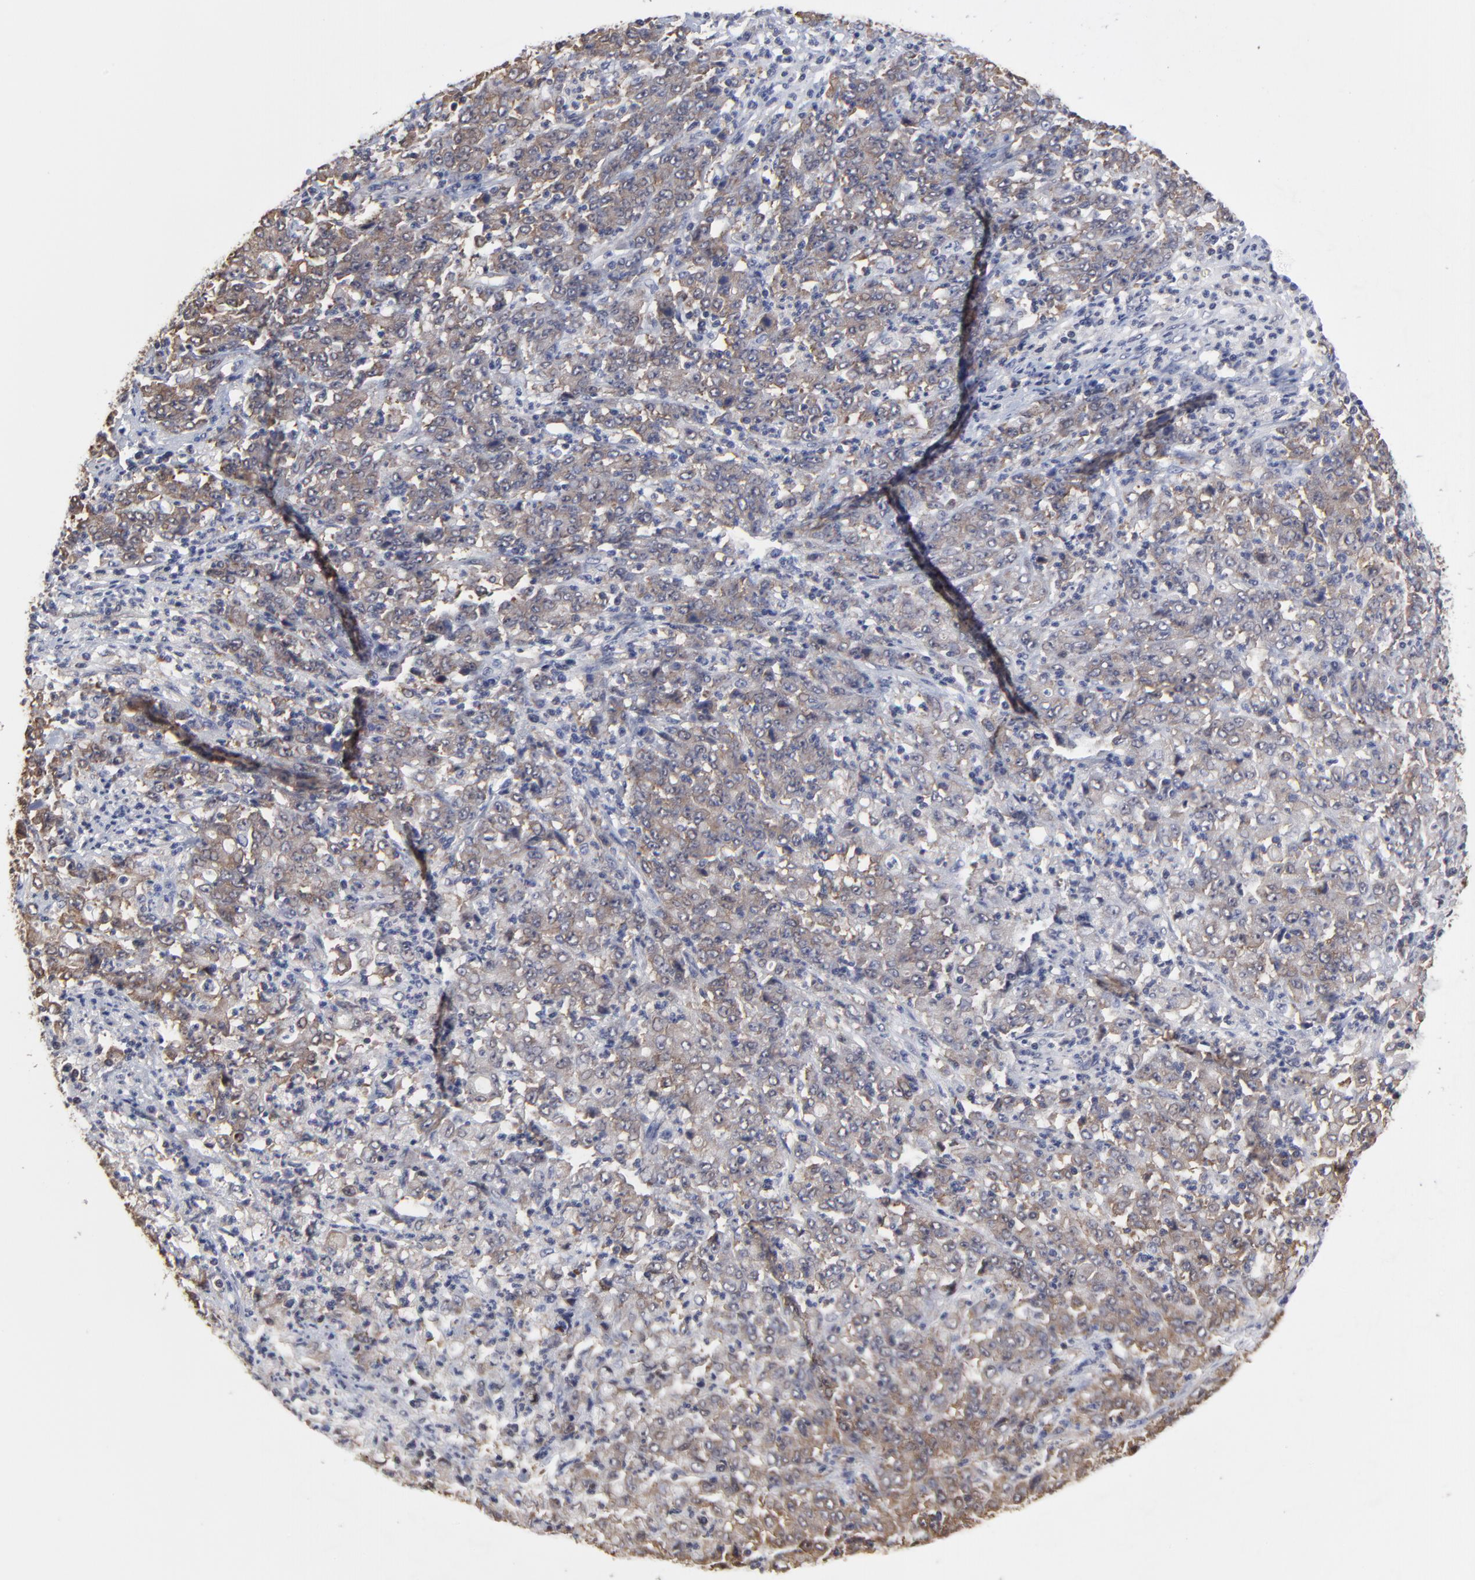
{"staining": {"intensity": "weak", "quantity": ">75%", "location": "cytoplasmic/membranous"}, "tissue": "stomach cancer", "cell_type": "Tumor cells", "image_type": "cancer", "snomed": [{"axis": "morphology", "description": "Adenocarcinoma, NOS"}, {"axis": "topography", "description": "Stomach, lower"}], "caption": "Stomach cancer (adenocarcinoma) stained with IHC shows weak cytoplasmic/membranous expression in approximately >75% of tumor cells. The staining was performed using DAB (3,3'-diaminobenzidine), with brown indicating positive protein expression. Nuclei are stained blue with hematoxylin.", "gene": "CCT2", "patient": {"sex": "female", "age": 71}}